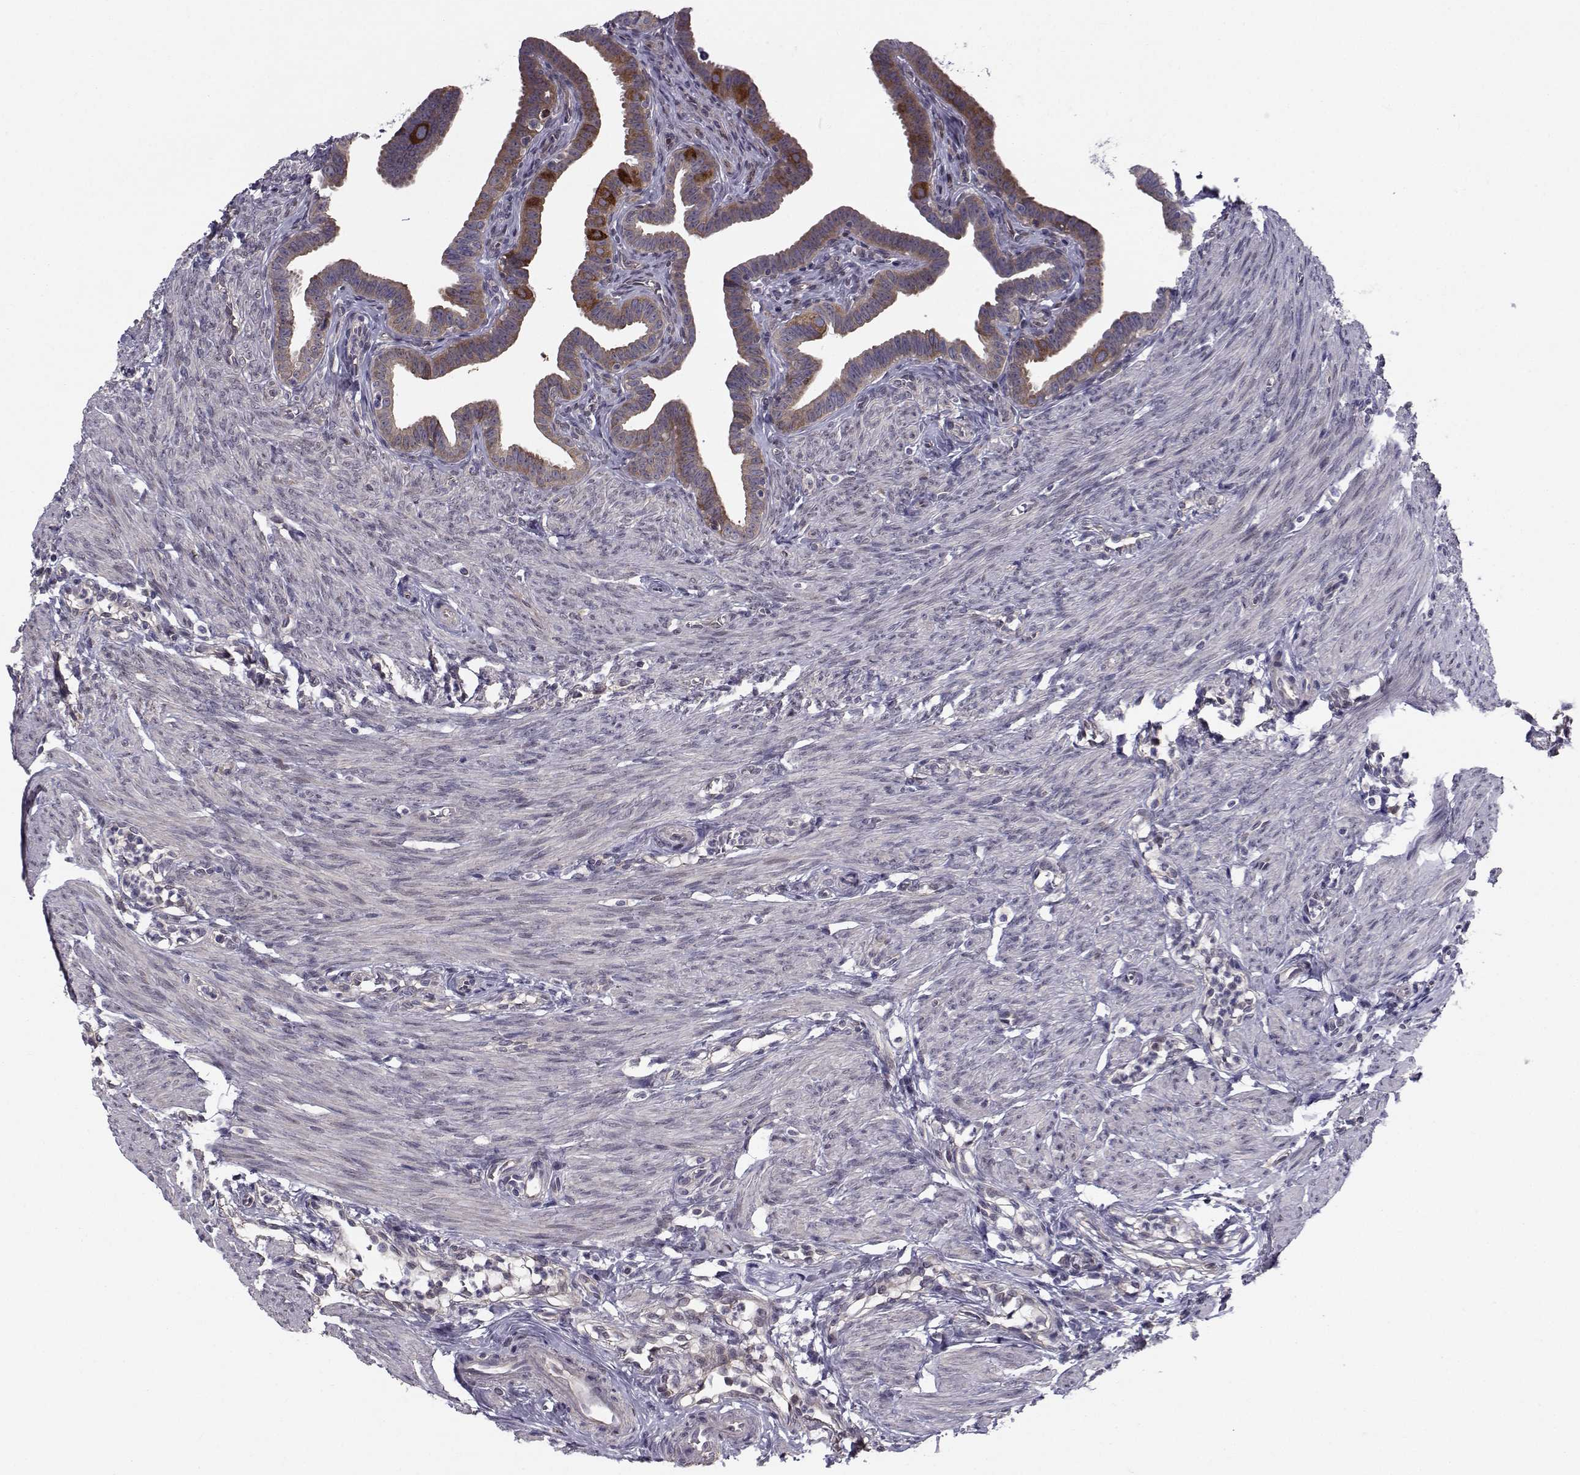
{"staining": {"intensity": "moderate", "quantity": "<25%", "location": "cytoplasmic/membranous"}, "tissue": "fallopian tube", "cell_type": "Glandular cells", "image_type": "normal", "snomed": [{"axis": "morphology", "description": "Normal tissue, NOS"}, {"axis": "topography", "description": "Fallopian tube"}, {"axis": "topography", "description": "Ovary"}], "caption": "The micrograph displays a brown stain indicating the presence of a protein in the cytoplasmic/membranous of glandular cells in fallopian tube.", "gene": "HSP90AB1", "patient": {"sex": "female", "age": 33}}